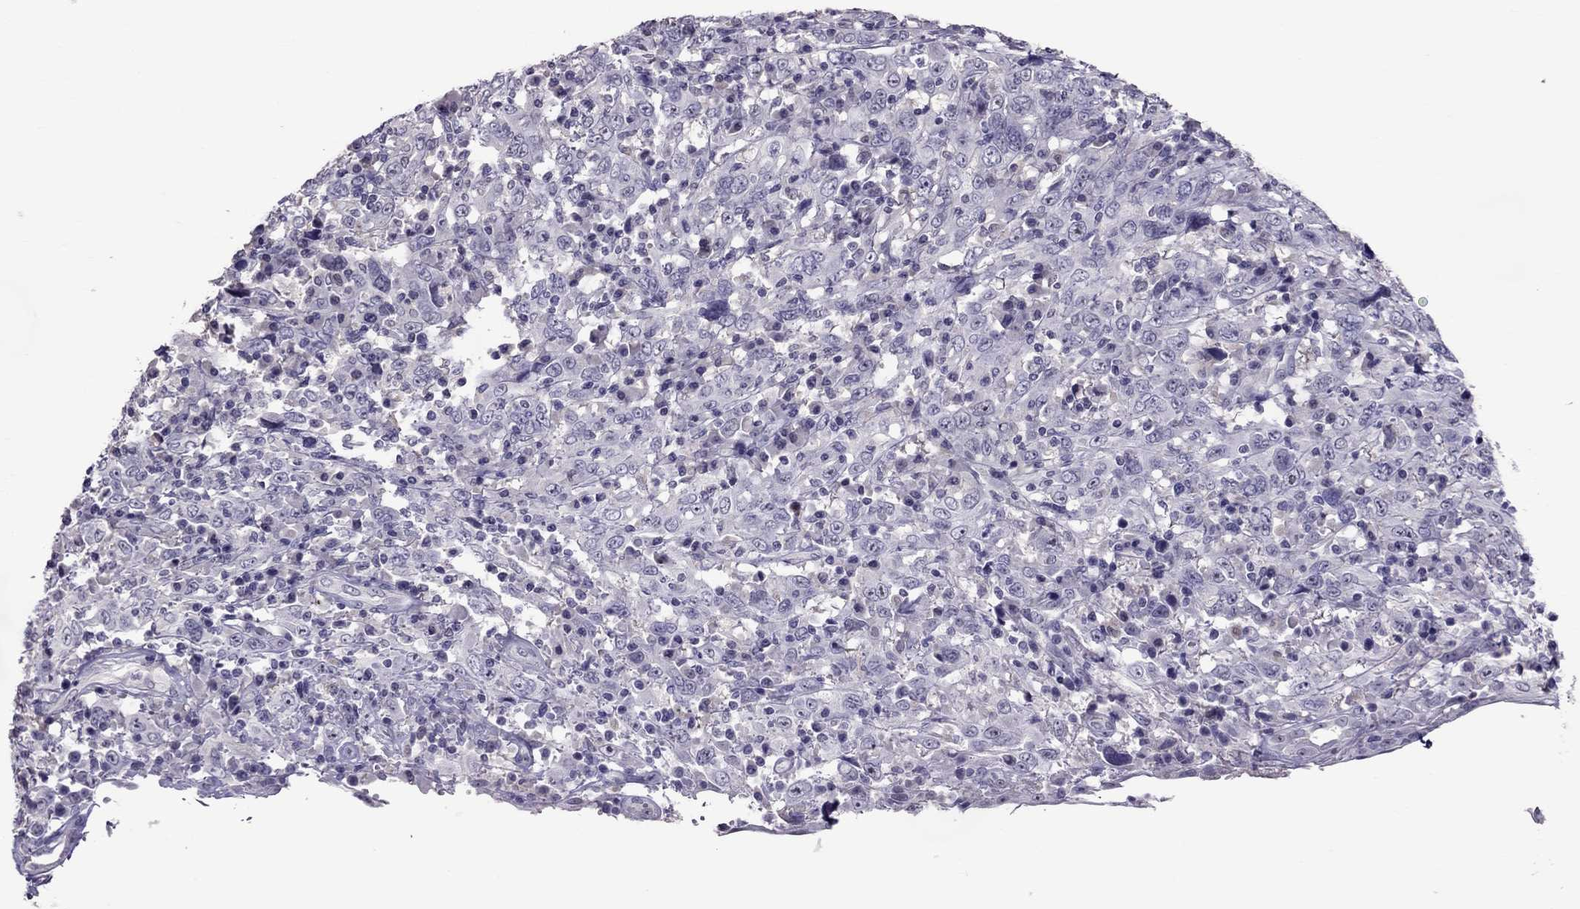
{"staining": {"intensity": "negative", "quantity": "none", "location": "none"}, "tissue": "cervical cancer", "cell_type": "Tumor cells", "image_type": "cancer", "snomed": [{"axis": "morphology", "description": "Squamous cell carcinoma, NOS"}, {"axis": "topography", "description": "Cervix"}], "caption": "Human cervical cancer stained for a protein using immunohistochemistry (IHC) exhibits no staining in tumor cells.", "gene": "LRRC46", "patient": {"sex": "female", "age": 46}}